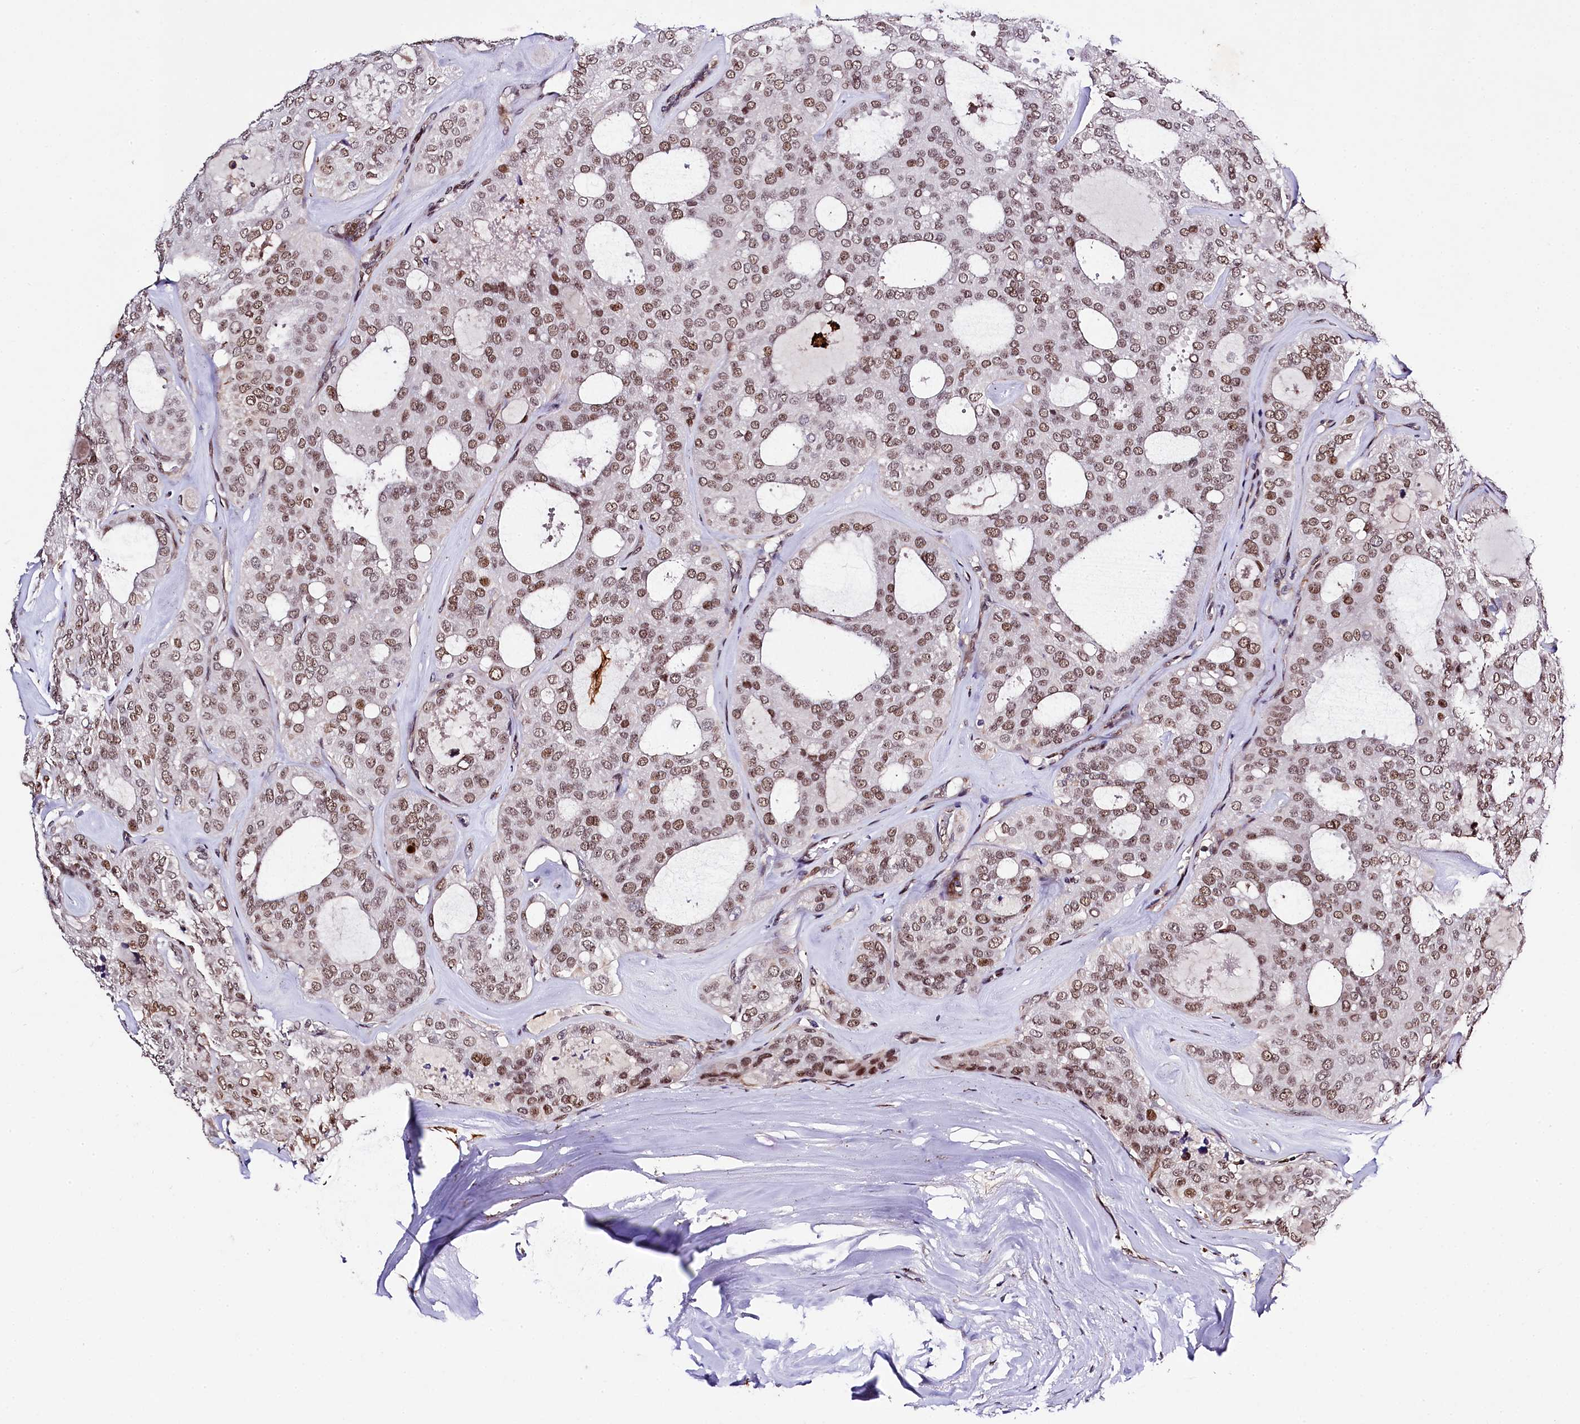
{"staining": {"intensity": "moderate", "quantity": ">75%", "location": "nuclear"}, "tissue": "thyroid cancer", "cell_type": "Tumor cells", "image_type": "cancer", "snomed": [{"axis": "morphology", "description": "Follicular adenoma carcinoma, NOS"}, {"axis": "topography", "description": "Thyroid gland"}], "caption": "An immunohistochemistry micrograph of tumor tissue is shown. Protein staining in brown highlights moderate nuclear positivity in thyroid follicular adenoma carcinoma within tumor cells. (DAB = brown stain, brightfield microscopy at high magnification).", "gene": "SAMD10", "patient": {"sex": "male", "age": 75}}